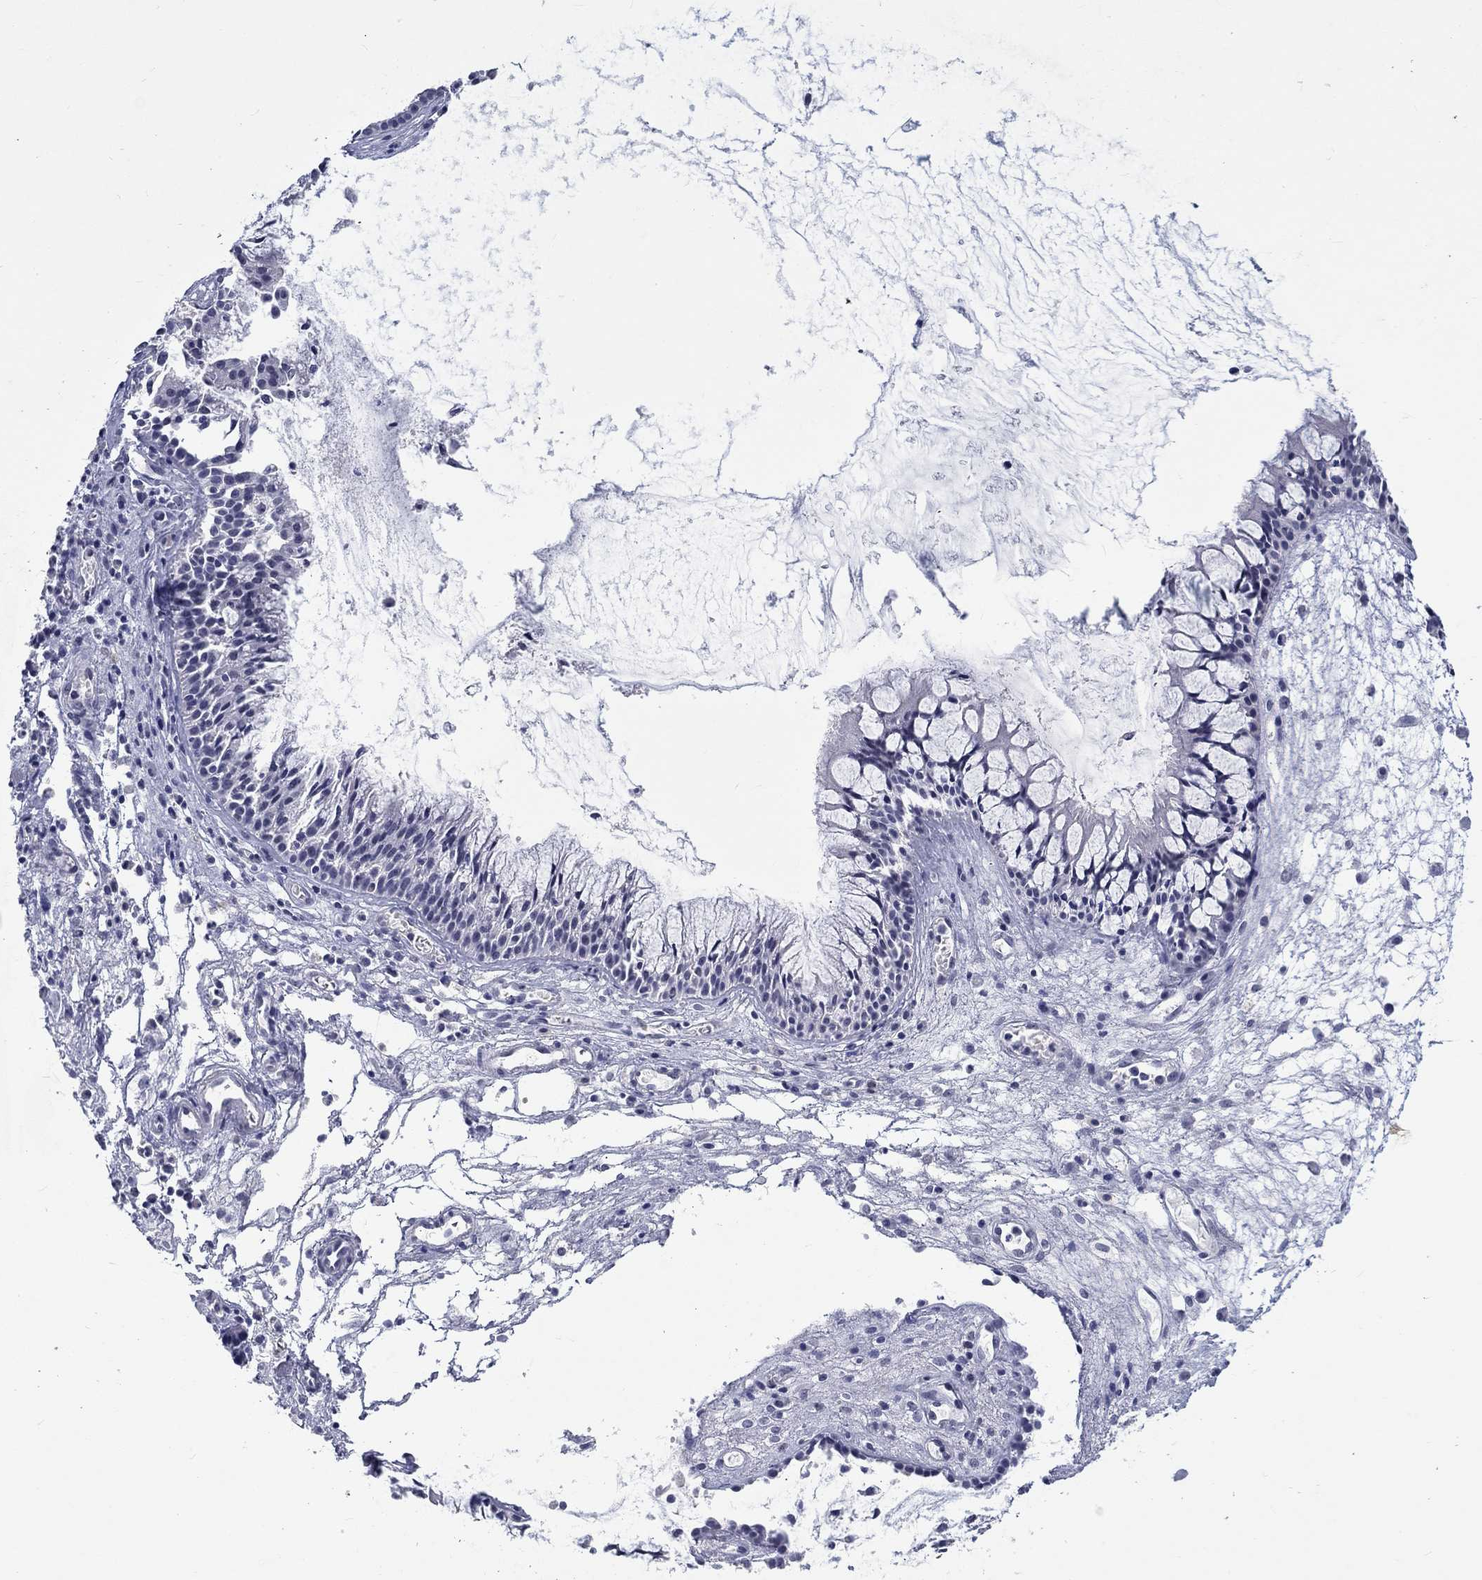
{"staining": {"intensity": "negative", "quantity": "none", "location": "none"}, "tissue": "nasopharynx", "cell_type": "Respiratory epithelial cells", "image_type": "normal", "snomed": [{"axis": "morphology", "description": "Normal tissue, NOS"}, {"axis": "topography", "description": "Nasopharynx"}], "caption": "An IHC histopathology image of unremarkable nasopharynx is shown. There is no staining in respiratory epithelial cells of nasopharynx.", "gene": "GRIN1", "patient": {"sex": "female", "age": 47}}